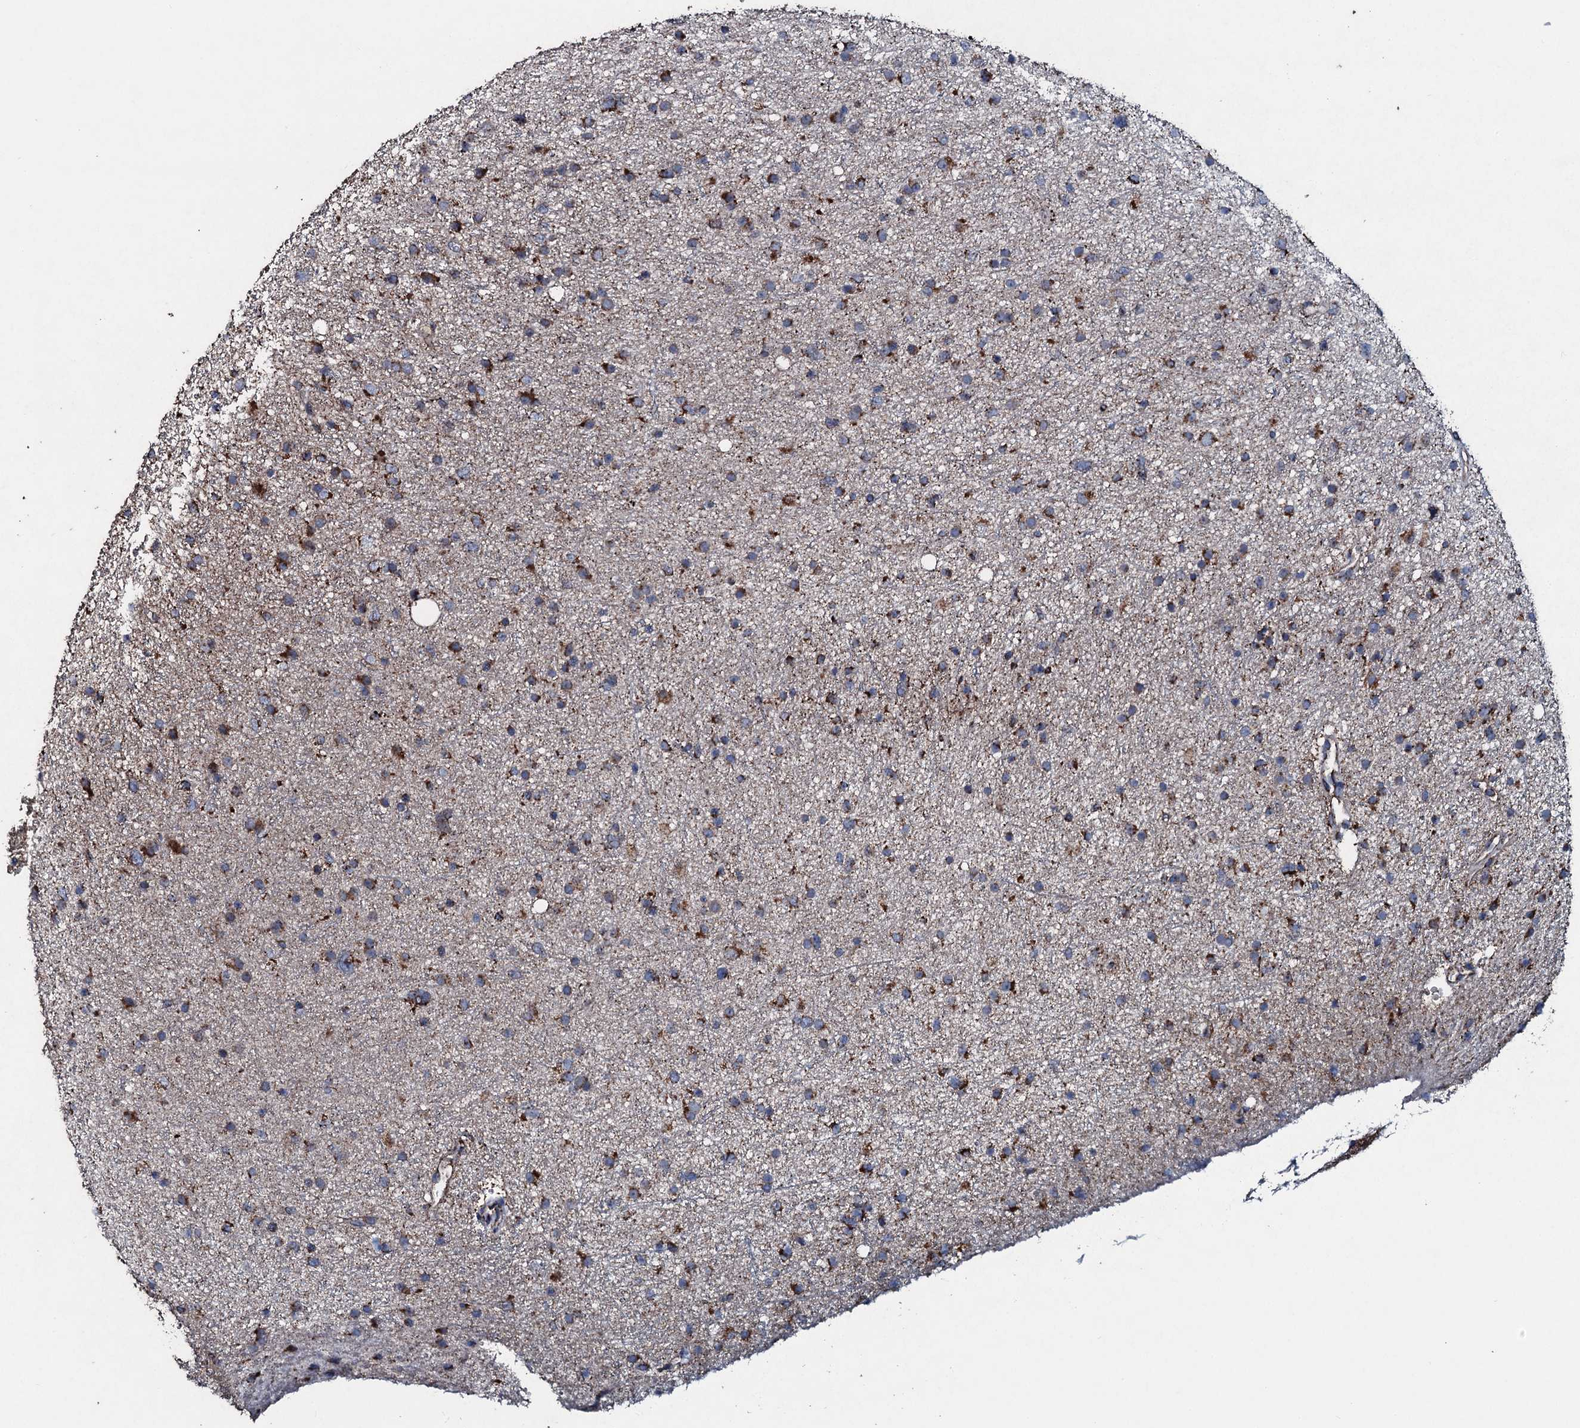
{"staining": {"intensity": "moderate", "quantity": ">75%", "location": "cytoplasmic/membranous"}, "tissue": "glioma", "cell_type": "Tumor cells", "image_type": "cancer", "snomed": [{"axis": "morphology", "description": "Glioma, malignant, Low grade"}, {"axis": "topography", "description": "Cerebral cortex"}], "caption": "Immunohistochemical staining of human glioma reveals moderate cytoplasmic/membranous protein expression in approximately >75% of tumor cells.", "gene": "DYNC2I2", "patient": {"sex": "female", "age": 39}}